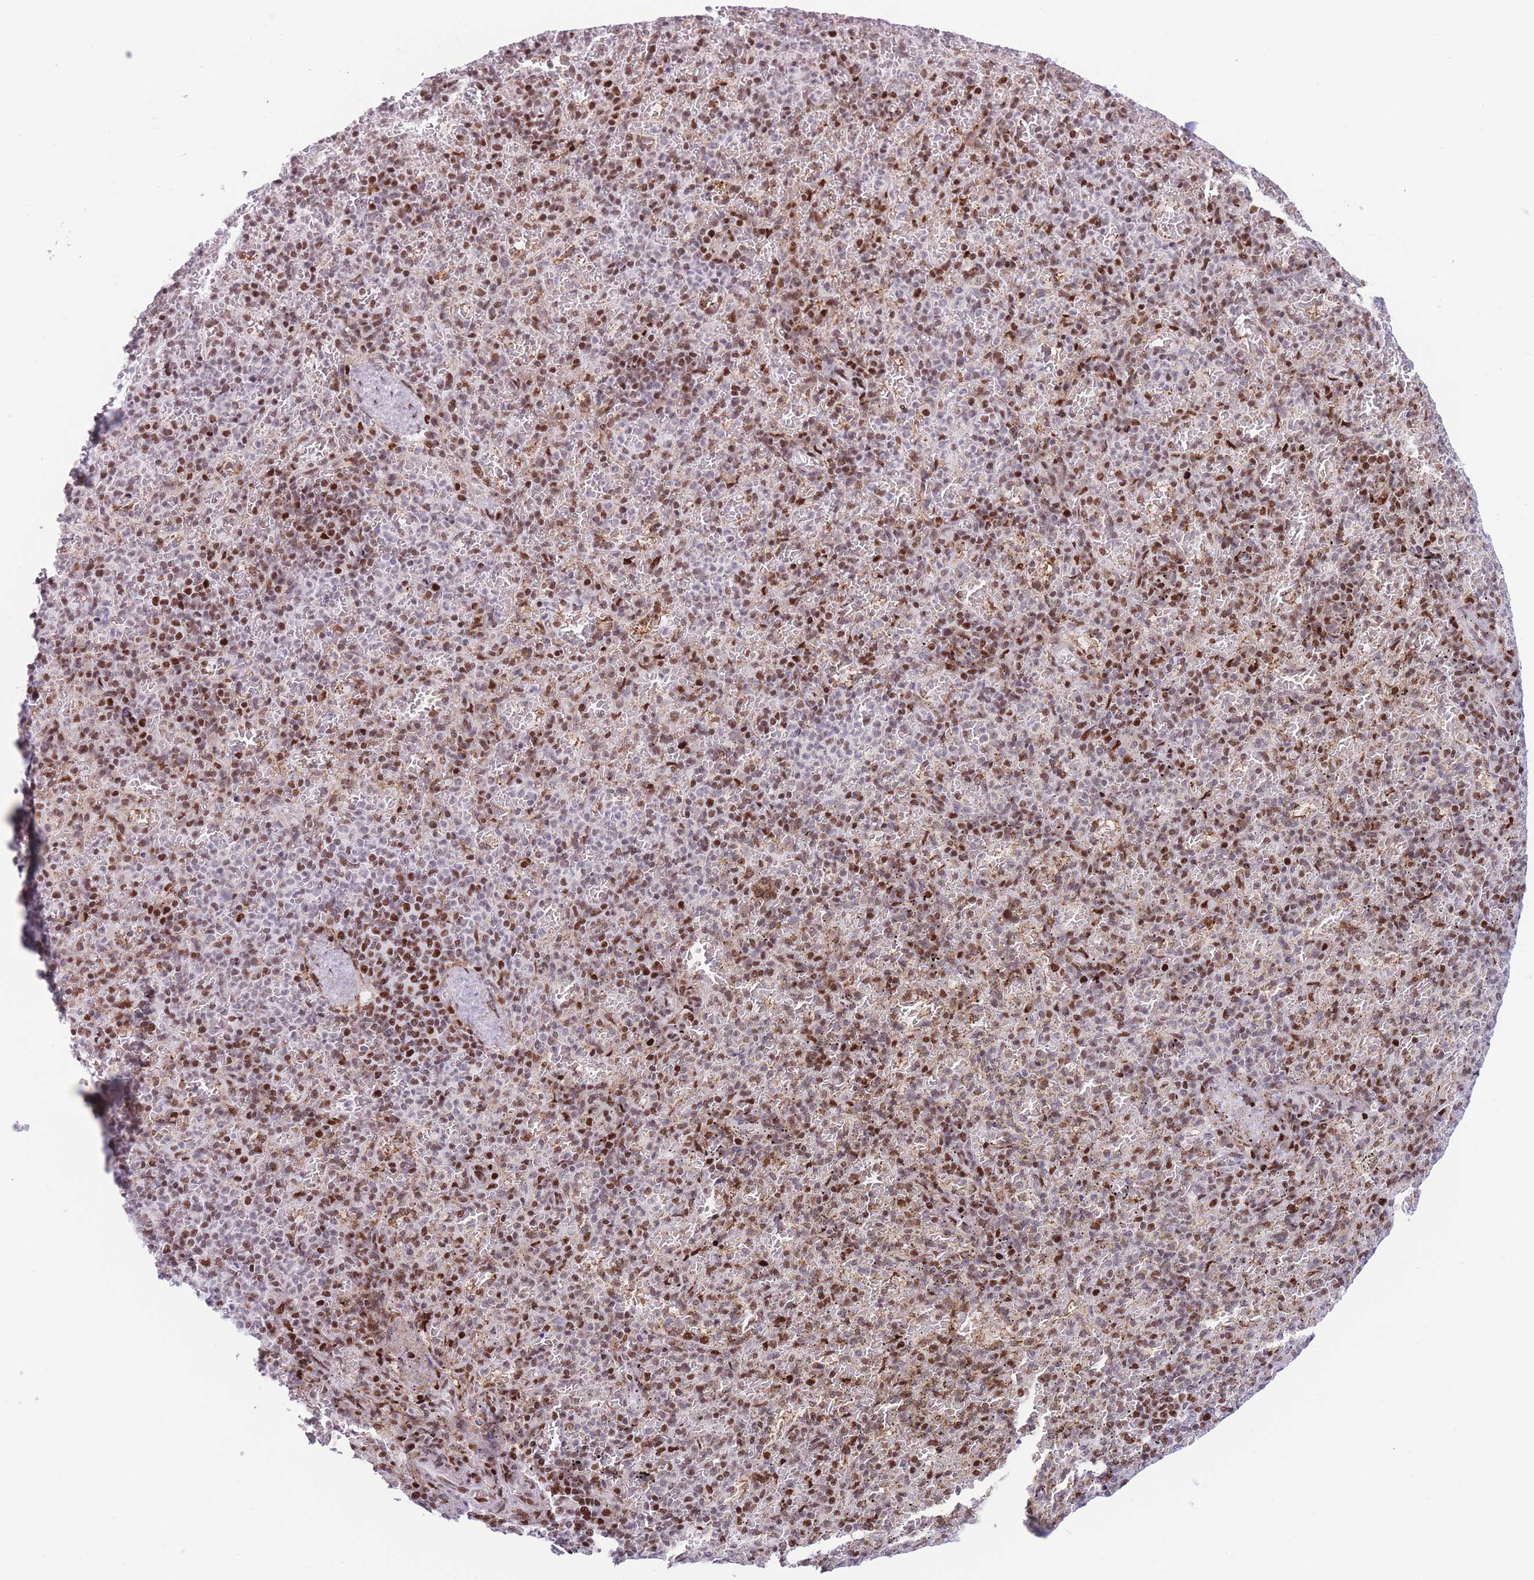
{"staining": {"intensity": "moderate", "quantity": "25%-75%", "location": "nuclear"}, "tissue": "spleen", "cell_type": "Cells in red pulp", "image_type": "normal", "snomed": [{"axis": "morphology", "description": "Normal tissue, NOS"}, {"axis": "topography", "description": "Spleen"}], "caption": "The micrograph reveals staining of unremarkable spleen, revealing moderate nuclear protein staining (brown color) within cells in red pulp.", "gene": "DNAJC3", "patient": {"sex": "female", "age": 74}}